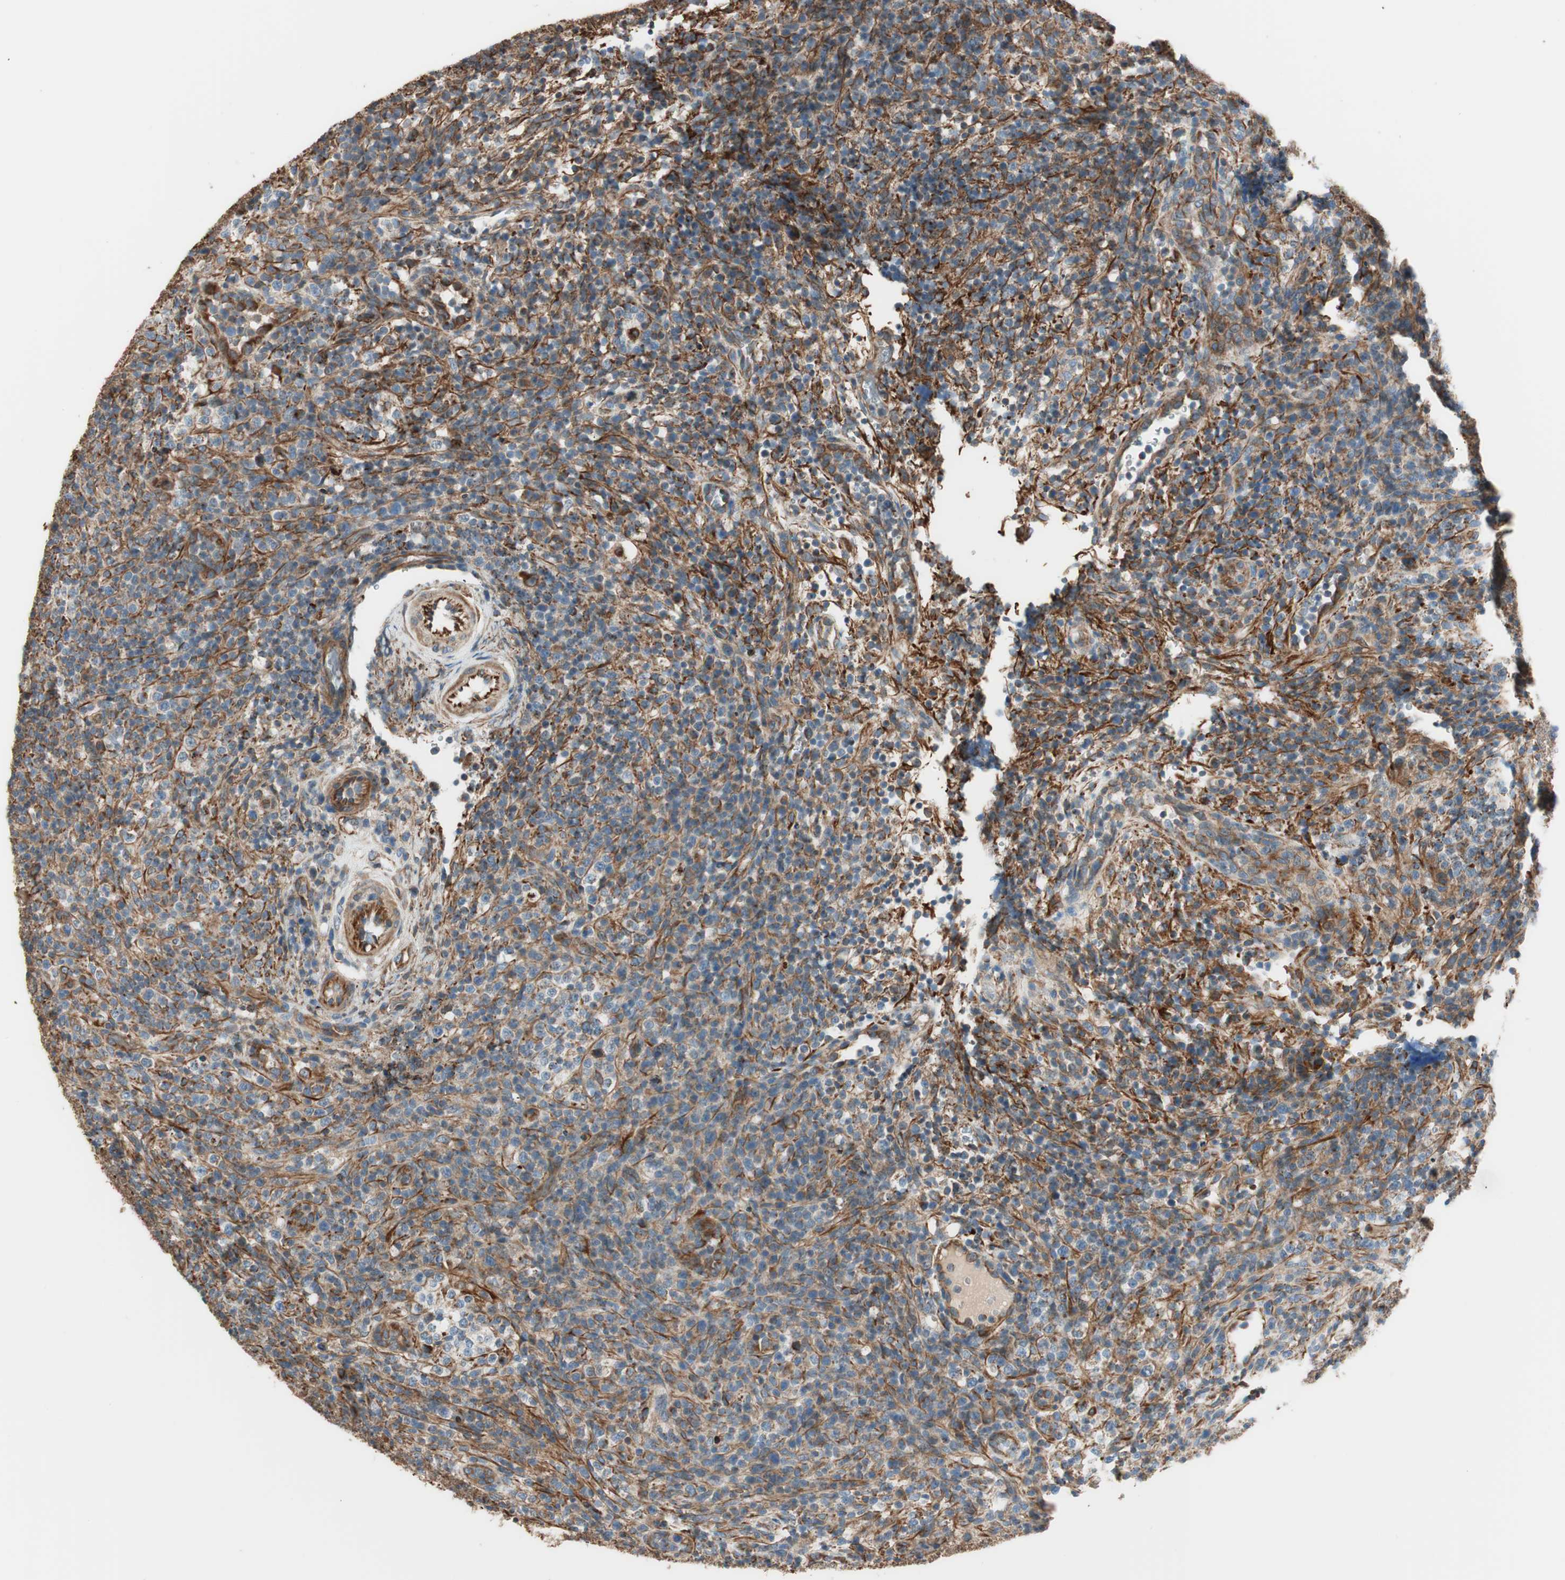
{"staining": {"intensity": "weak", "quantity": "<25%", "location": "cytoplasmic/membranous"}, "tissue": "lymphoma", "cell_type": "Tumor cells", "image_type": "cancer", "snomed": [{"axis": "morphology", "description": "Malignant lymphoma, non-Hodgkin's type, High grade"}, {"axis": "topography", "description": "Lymph node"}], "caption": "High magnification brightfield microscopy of malignant lymphoma, non-Hodgkin's type (high-grade) stained with DAB (brown) and counterstained with hematoxylin (blue): tumor cells show no significant staining.", "gene": "SRCIN1", "patient": {"sex": "female", "age": 76}}